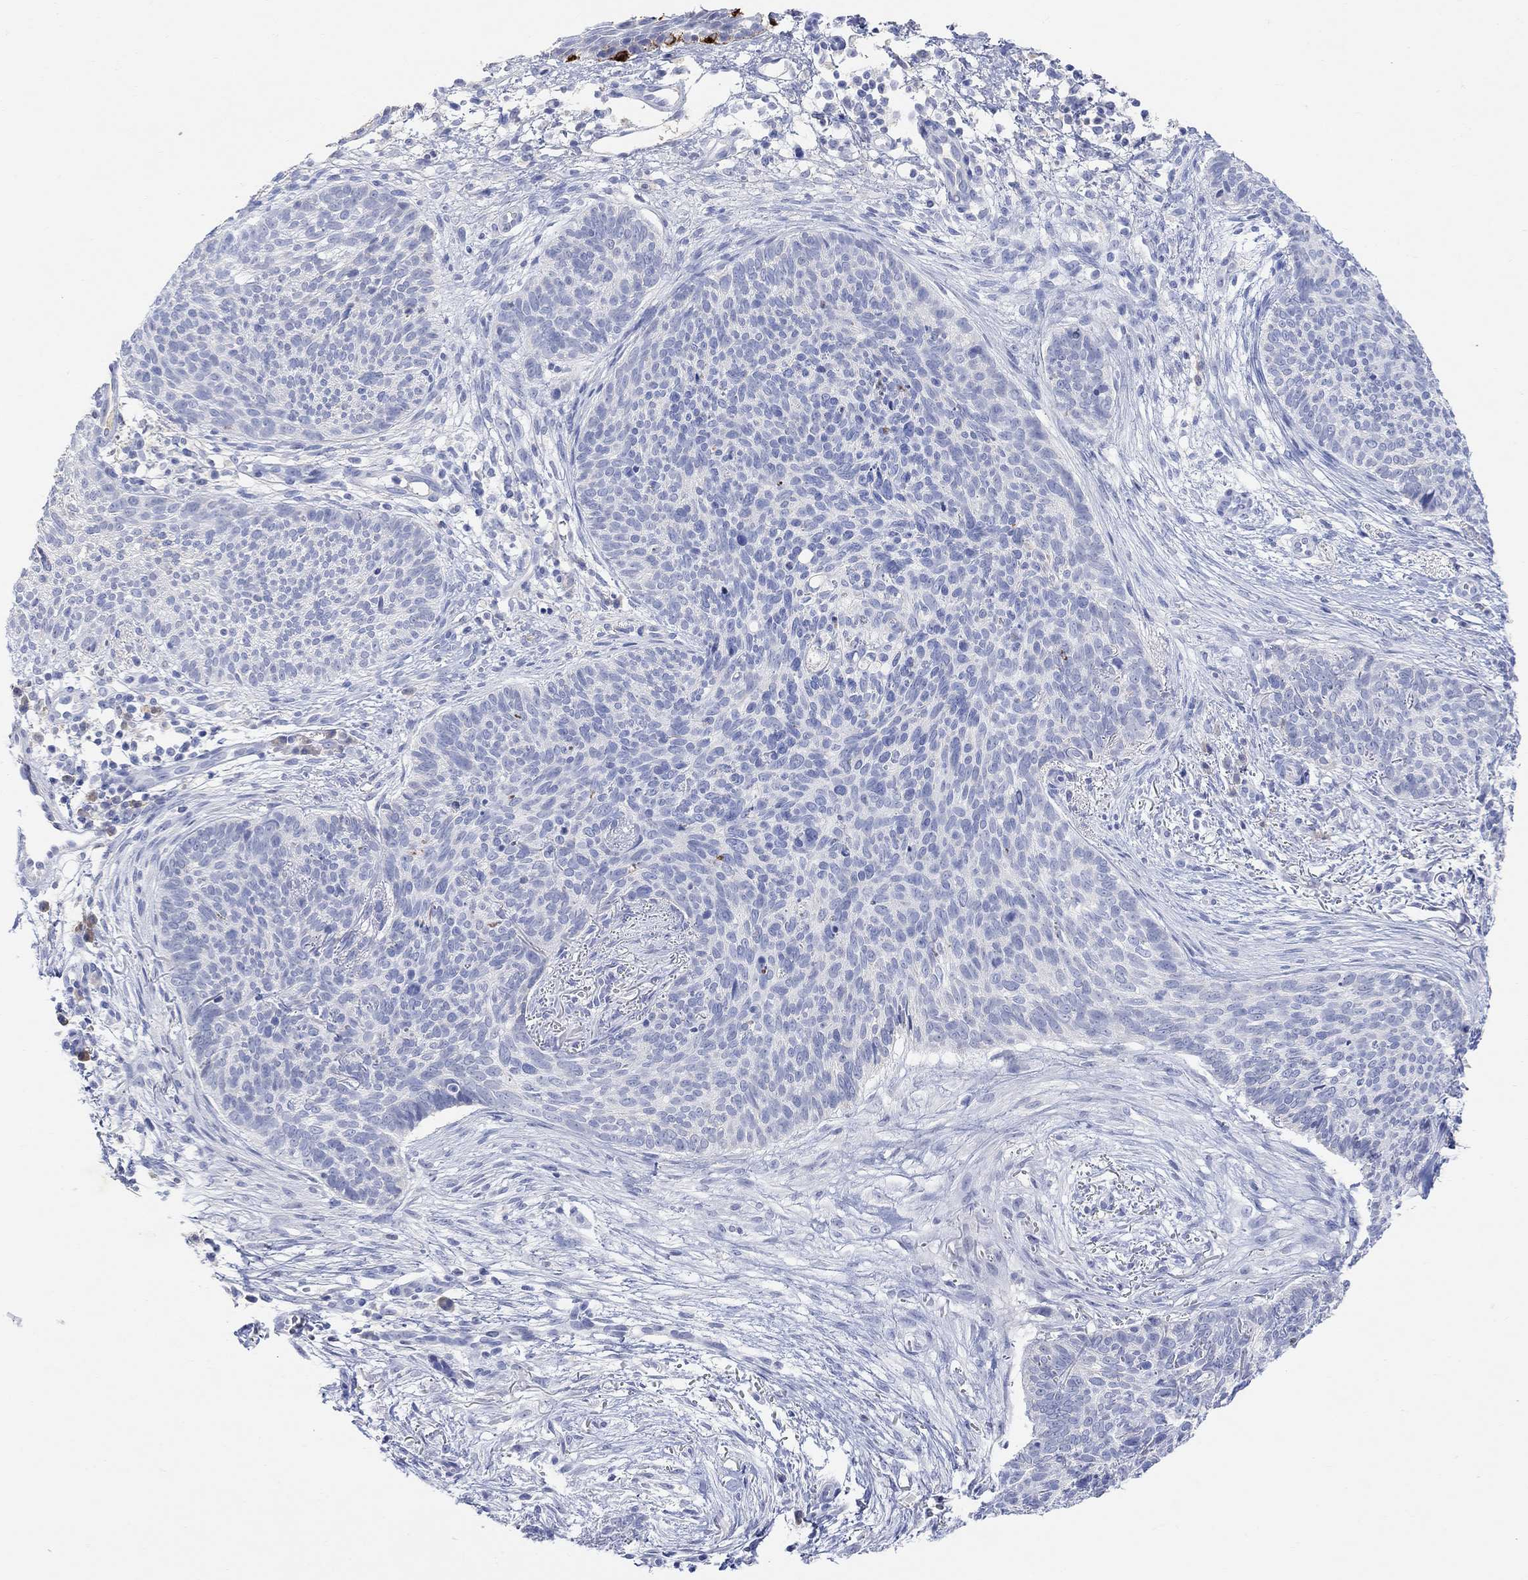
{"staining": {"intensity": "negative", "quantity": "none", "location": "none"}, "tissue": "skin cancer", "cell_type": "Tumor cells", "image_type": "cancer", "snomed": [{"axis": "morphology", "description": "Basal cell carcinoma"}, {"axis": "topography", "description": "Skin"}], "caption": "A high-resolution histopathology image shows immunohistochemistry staining of basal cell carcinoma (skin), which reveals no significant staining in tumor cells.", "gene": "TYR", "patient": {"sex": "male", "age": 64}}